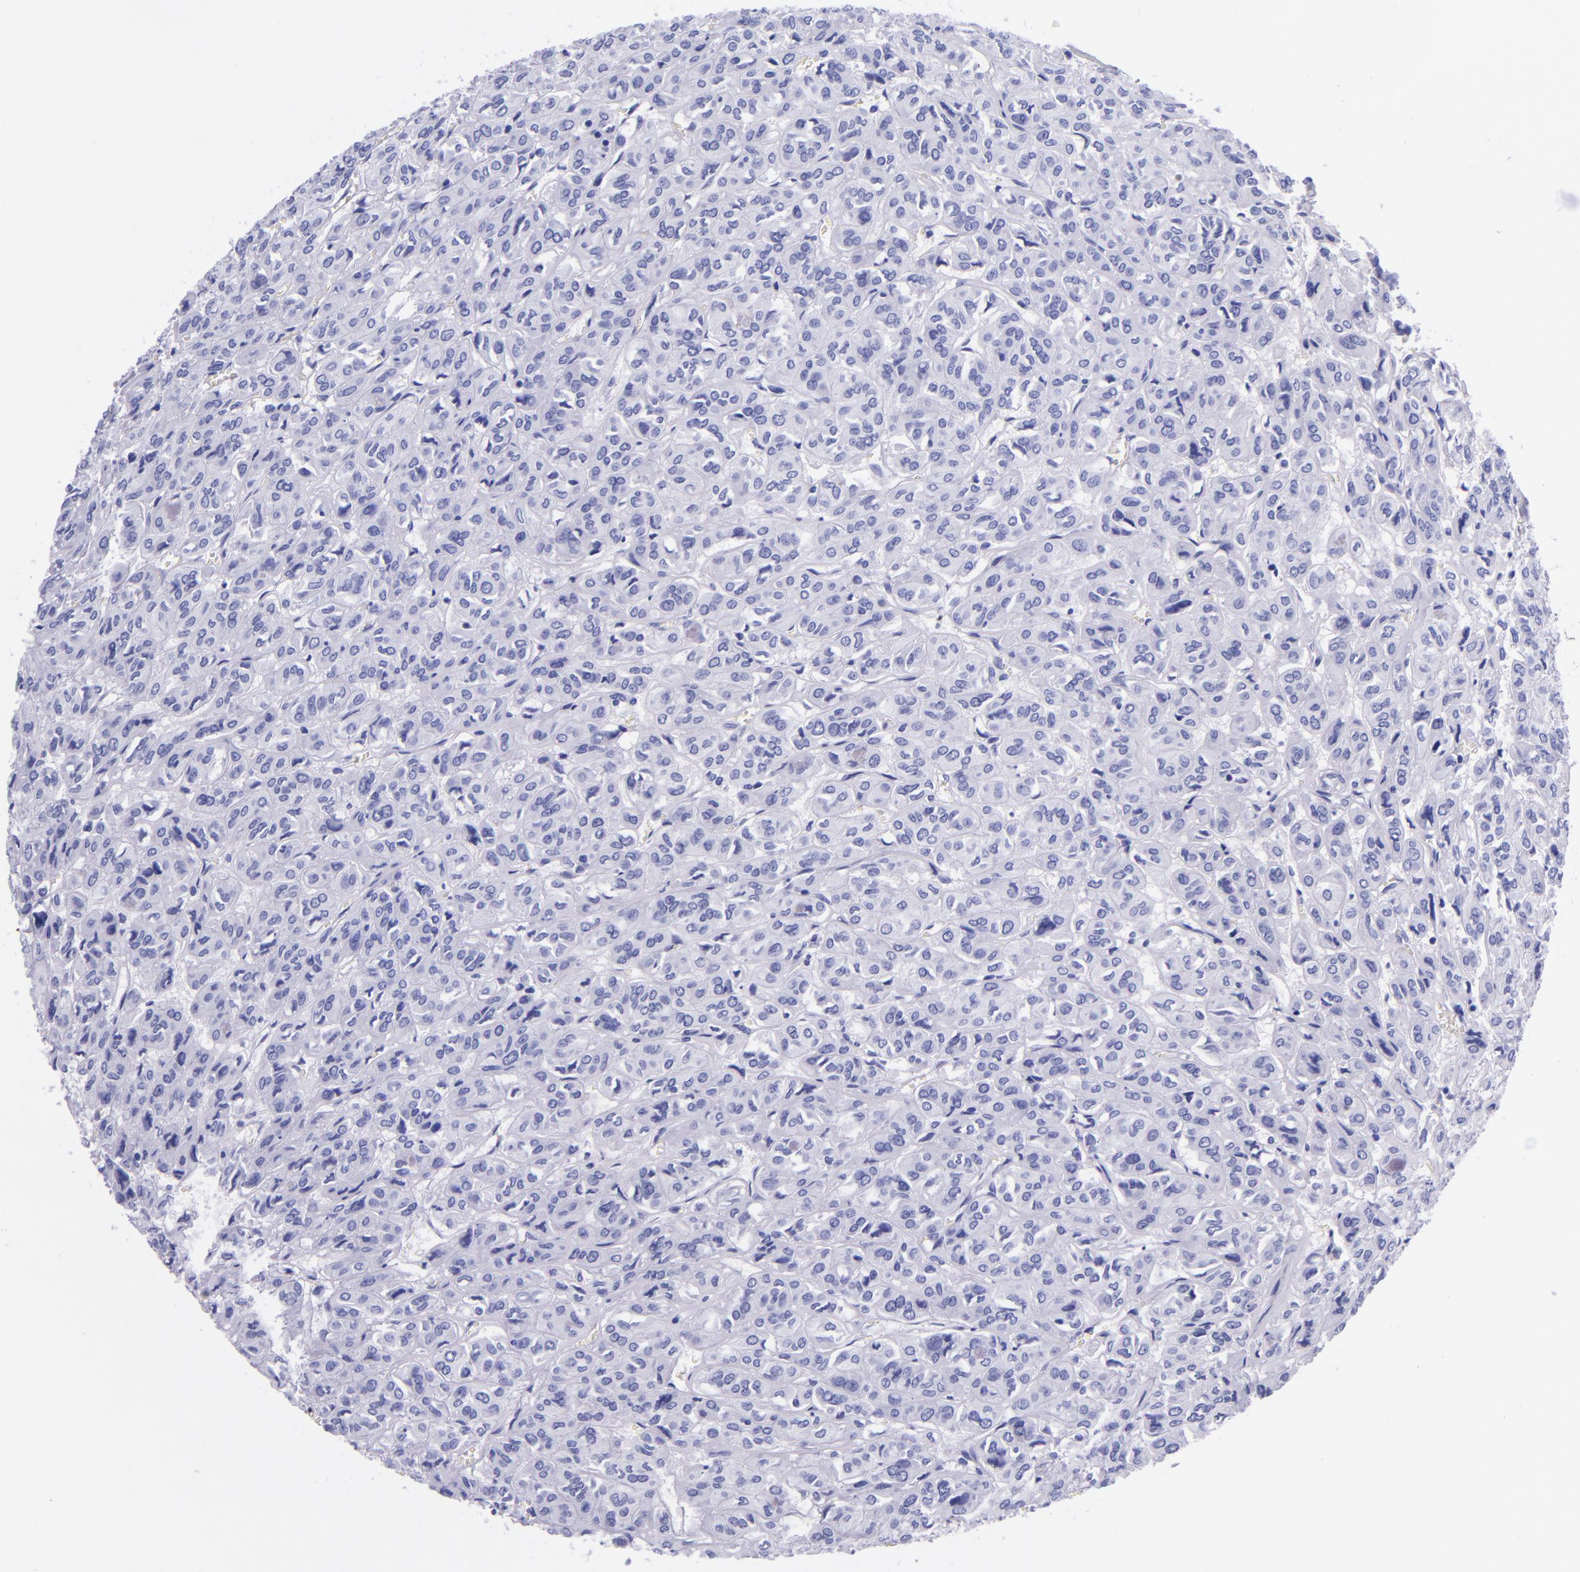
{"staining": {"intensity": "negative", "quantity": "none", "location": "none"}, "tissue": "thyroid cancer", "cell_type": "Tumor cells", "image_type": "cancer", "snomed": [{"axis": "morphology", "description": "Follicular adenoma carcinoma, NOS"}, {"axis": "topography", "description": "Thyroid gland"}], "caption": "Follicular adenoma carcinoma (thyroid) was stained to show a protein in brown. There is no significant staining in tumor cells.", "gene": "MBP", "patient": {"sex": "female", "age": 71}}